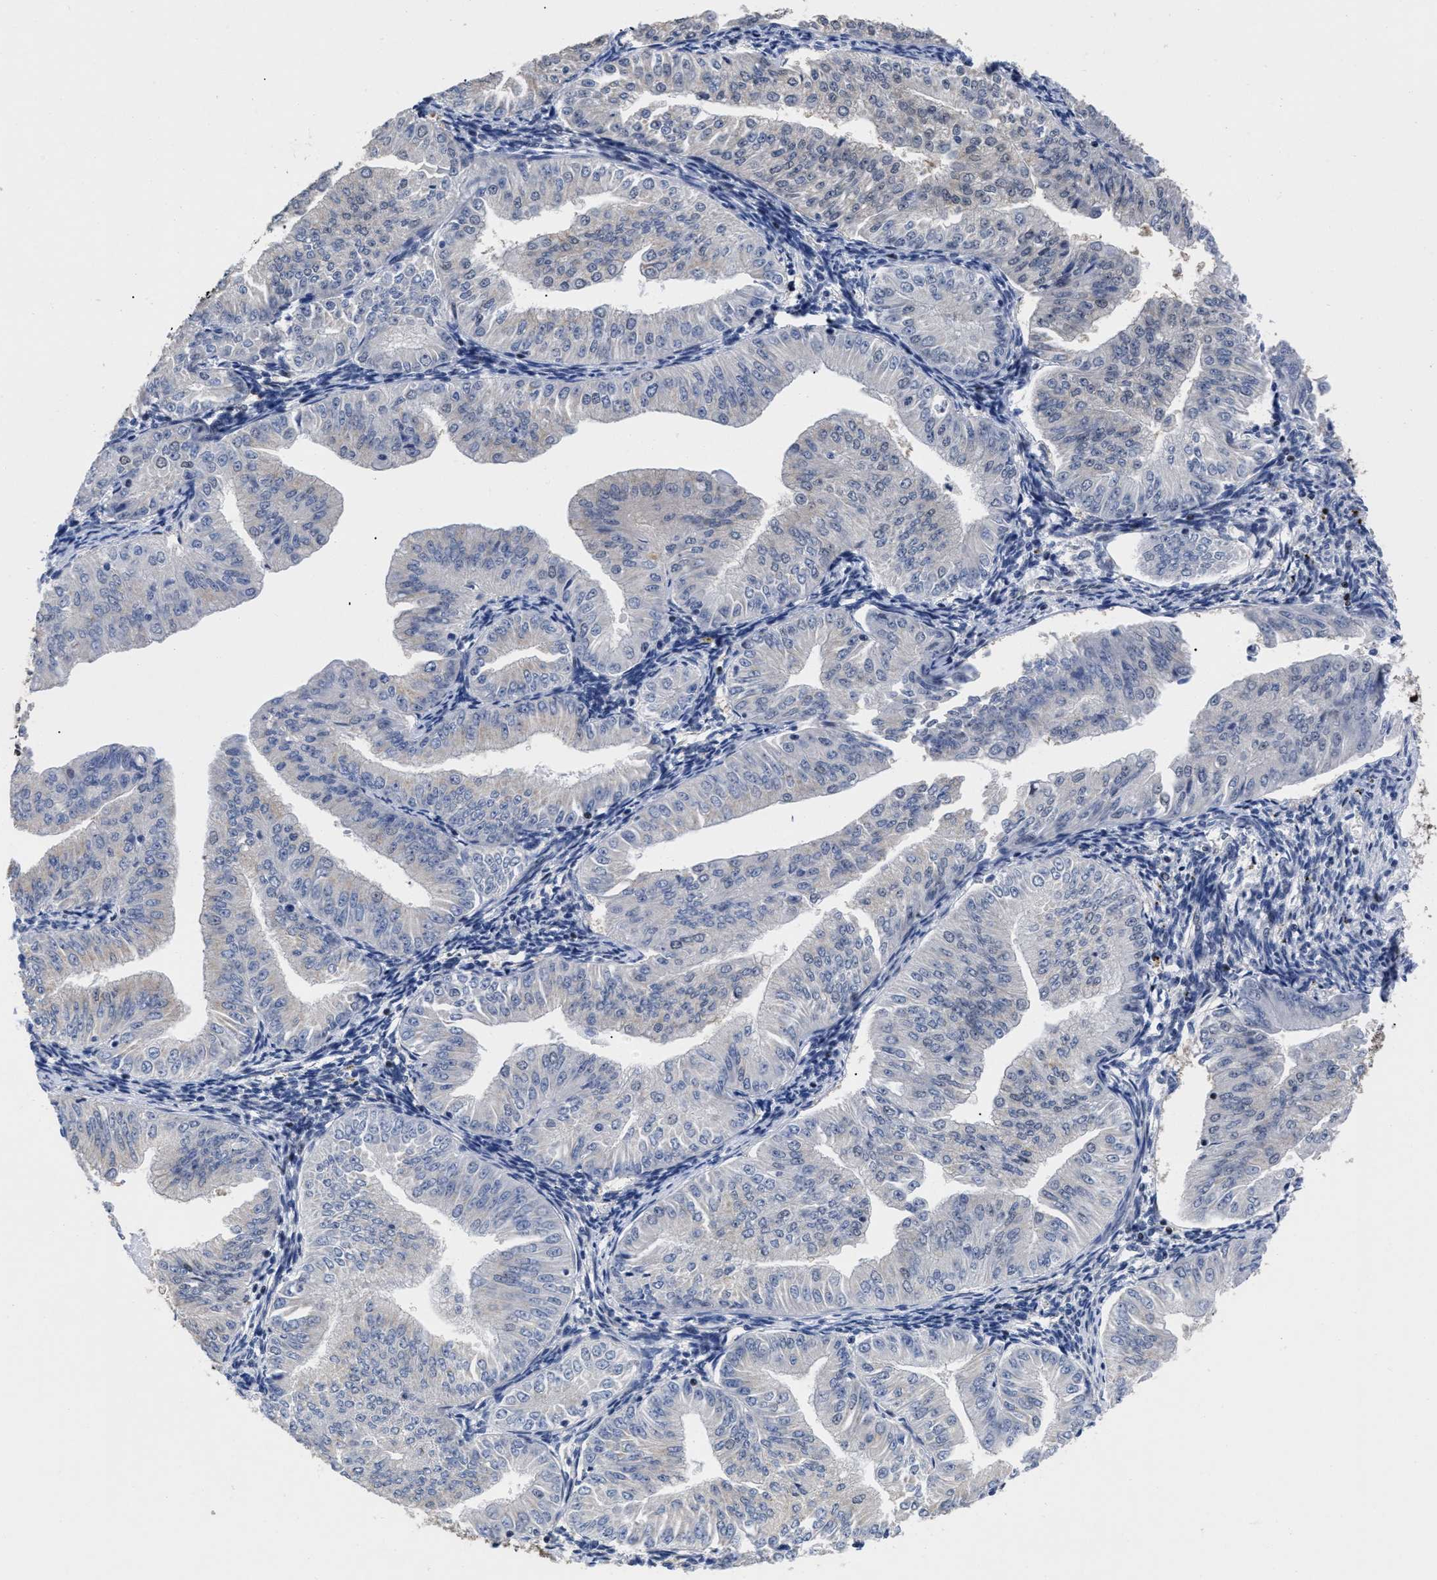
{"staining": {"intensity": "negative", "quantity": "none", "location": "none"}, "tissue": "endometrial cancer", "cell_type": "Tumor cells", "image_type": "cancer", "snomed": [{"axis": "morphology", "description": "Normal tissue, NOS"}, {"axis": "morphology", "description": "Adenocarcinoma, NOS"}, {"axis": "topography", "description": "Endometrium"}], "caption": "Immunohistochemistry image of neoplastic tissue: adenocarcinoma (endometrial) stained with DAB (3,3'-diaminobenzidine) exhibits no significant protein expression in tumor cells.", "gene": "CALHM3", "patient": {"sex": "female", "age": 53}}